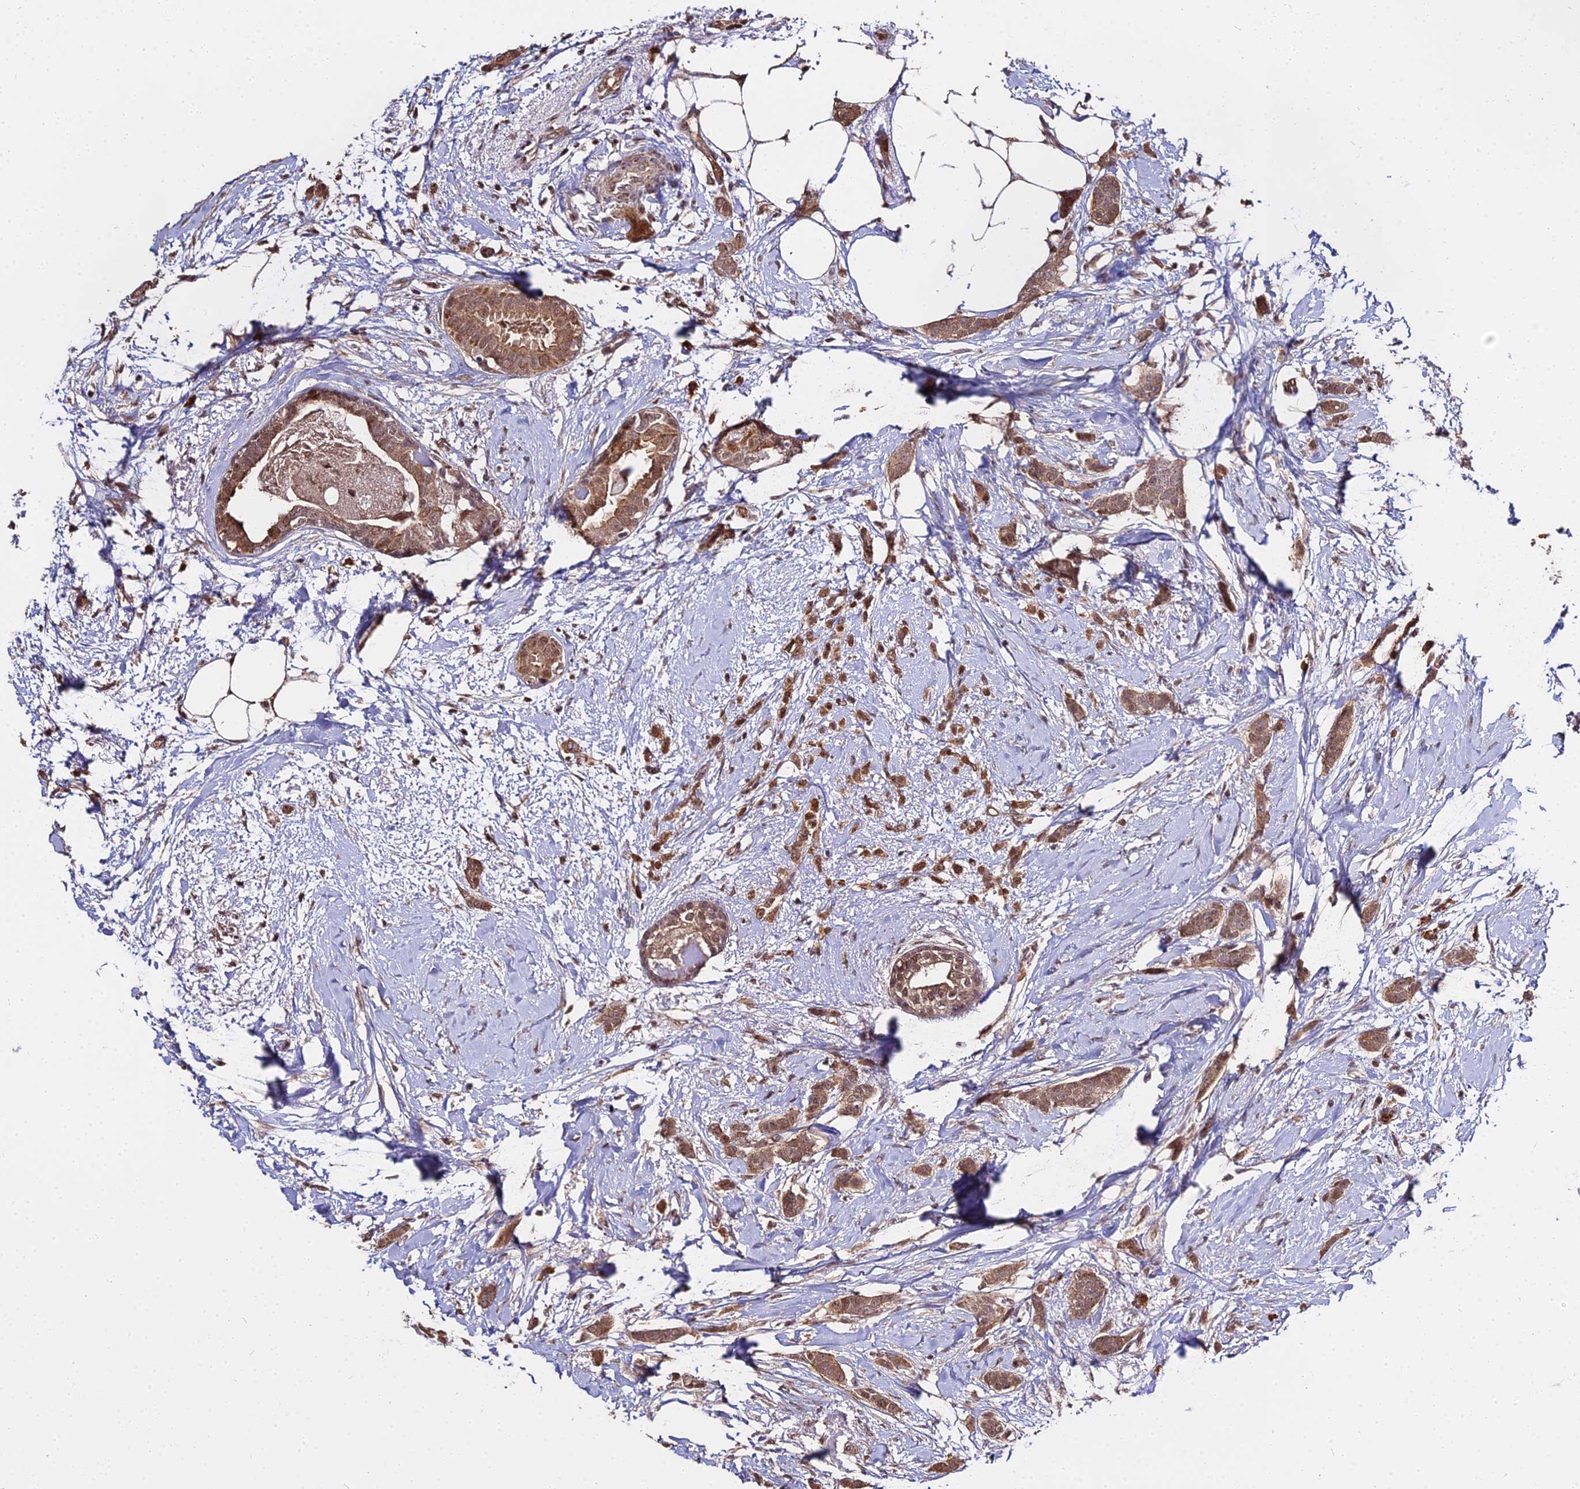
{"staining": {"intensity": "moderate", "quantity": ">75%", "location": "cytoplasmic/membranous"}, "tissue": "breast cancer", "cell_type": "Tumor cells", "image_type": "cancer", "snomed": [{"axis": "morphology", "description": "Duct carcinoma"}, {"axis": "topography", "description": "Breast"}], "caption": "This is a histology image of IHC staining of breast cancer (invasive ductal carcinoma), which shows moderate positivity in the cytoplasmic/membranous of tumor cells.", "gene": "ZDBF2", "patient": {"sex": "female", "age": 72}}